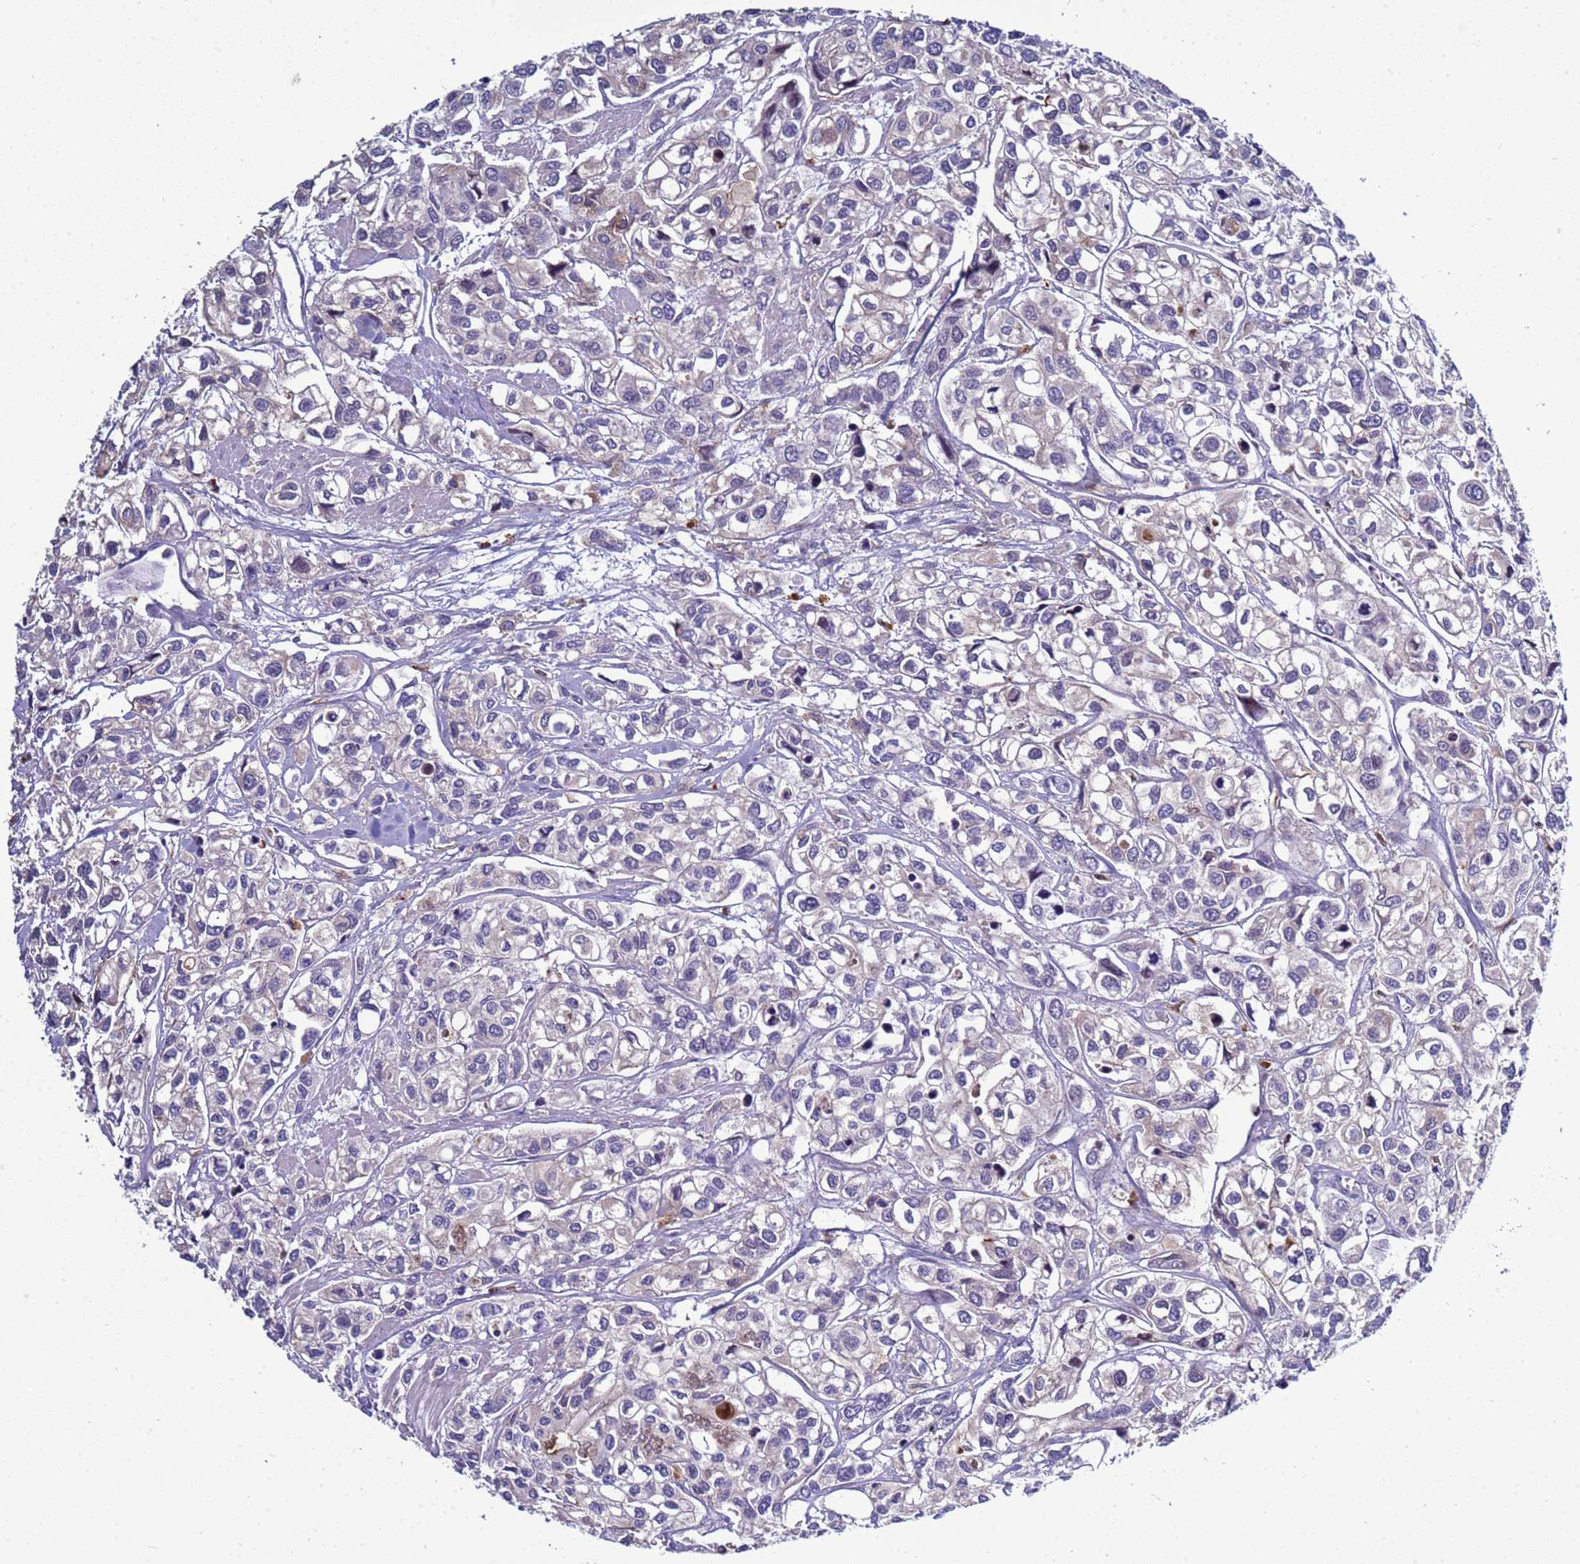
{"staining": {"intensity": "weak", "quantity": "<25%", "location": "cytoplasmic/membranous"}, "tissue": "urothelial cancer", "cell_type": "Tumor cells", "image_type": "cancer", "snomed": [{"axis": "morphology", "description": "Urothelial carcinoma, High grade"}, {"axis": "topography", "description": "Urinary bladder"}], "caption": "IHC of human urothelial carcinoma (high-grade) displays no positivity in tumor cells.", "gene": "NAT2", "patient": {"sex": "male", "age": 67}}